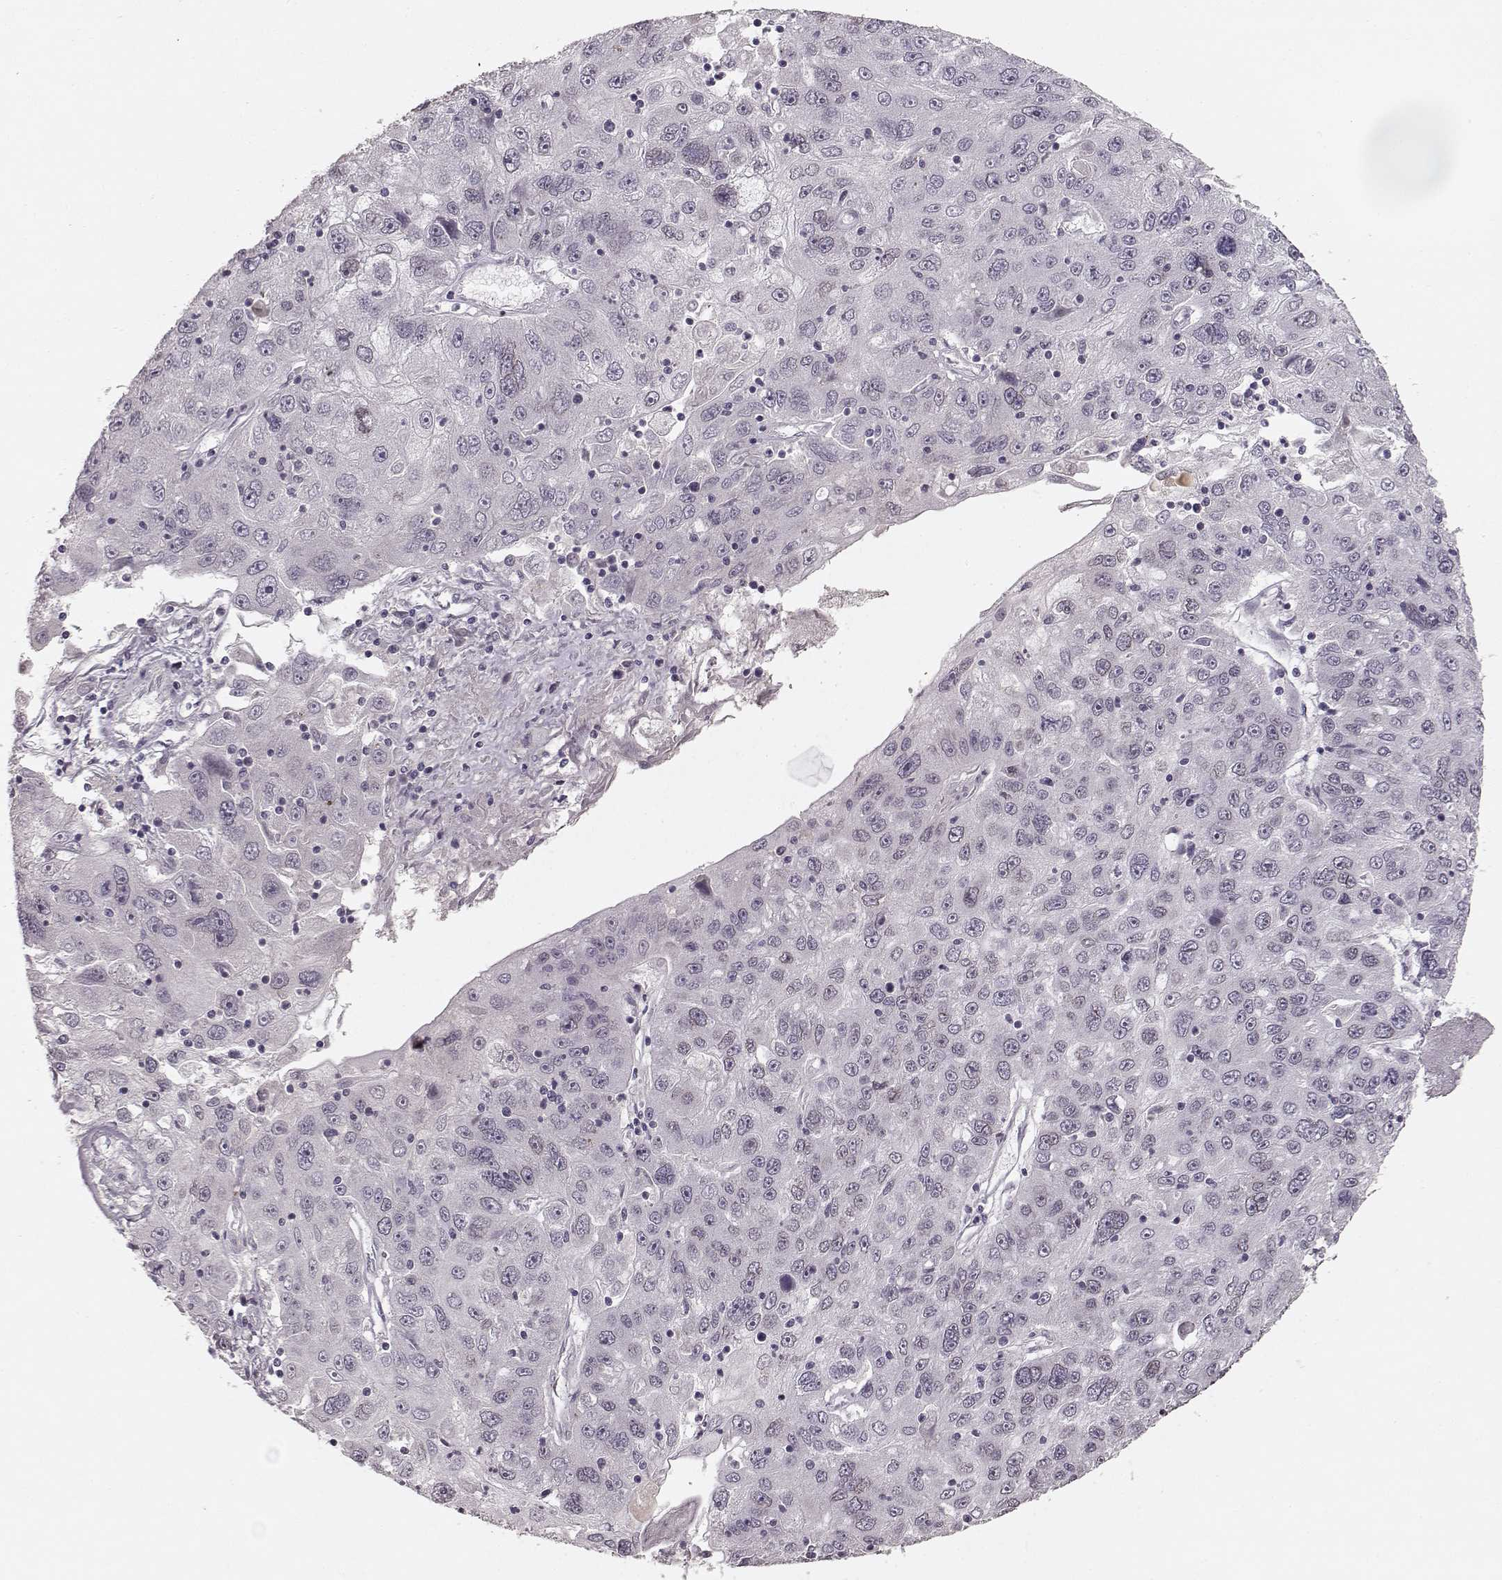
{"staining": {"intensity": "weak", "quantity": "<25%", "location": "cytoplasmic/membranous,nuclear"}, "tissue": "stomach cancer", "cell_type": "Tumor cells", "image_type": "cancer", "snomed": [{"axis": "morphology", "description": "Adenocarcinoma, NOS"}, {"axis": "topography", "description": "Stomach"}], "caption": "Immunohistochemical staining of stomach cancer (adenocarcinoma) reveals no significant staining in tumor cells. (Immunohistochemistry, brightfield microscopy, high magnification).", "gene": "DCAF12", "patient": {"sex": "male", "age": 56}}